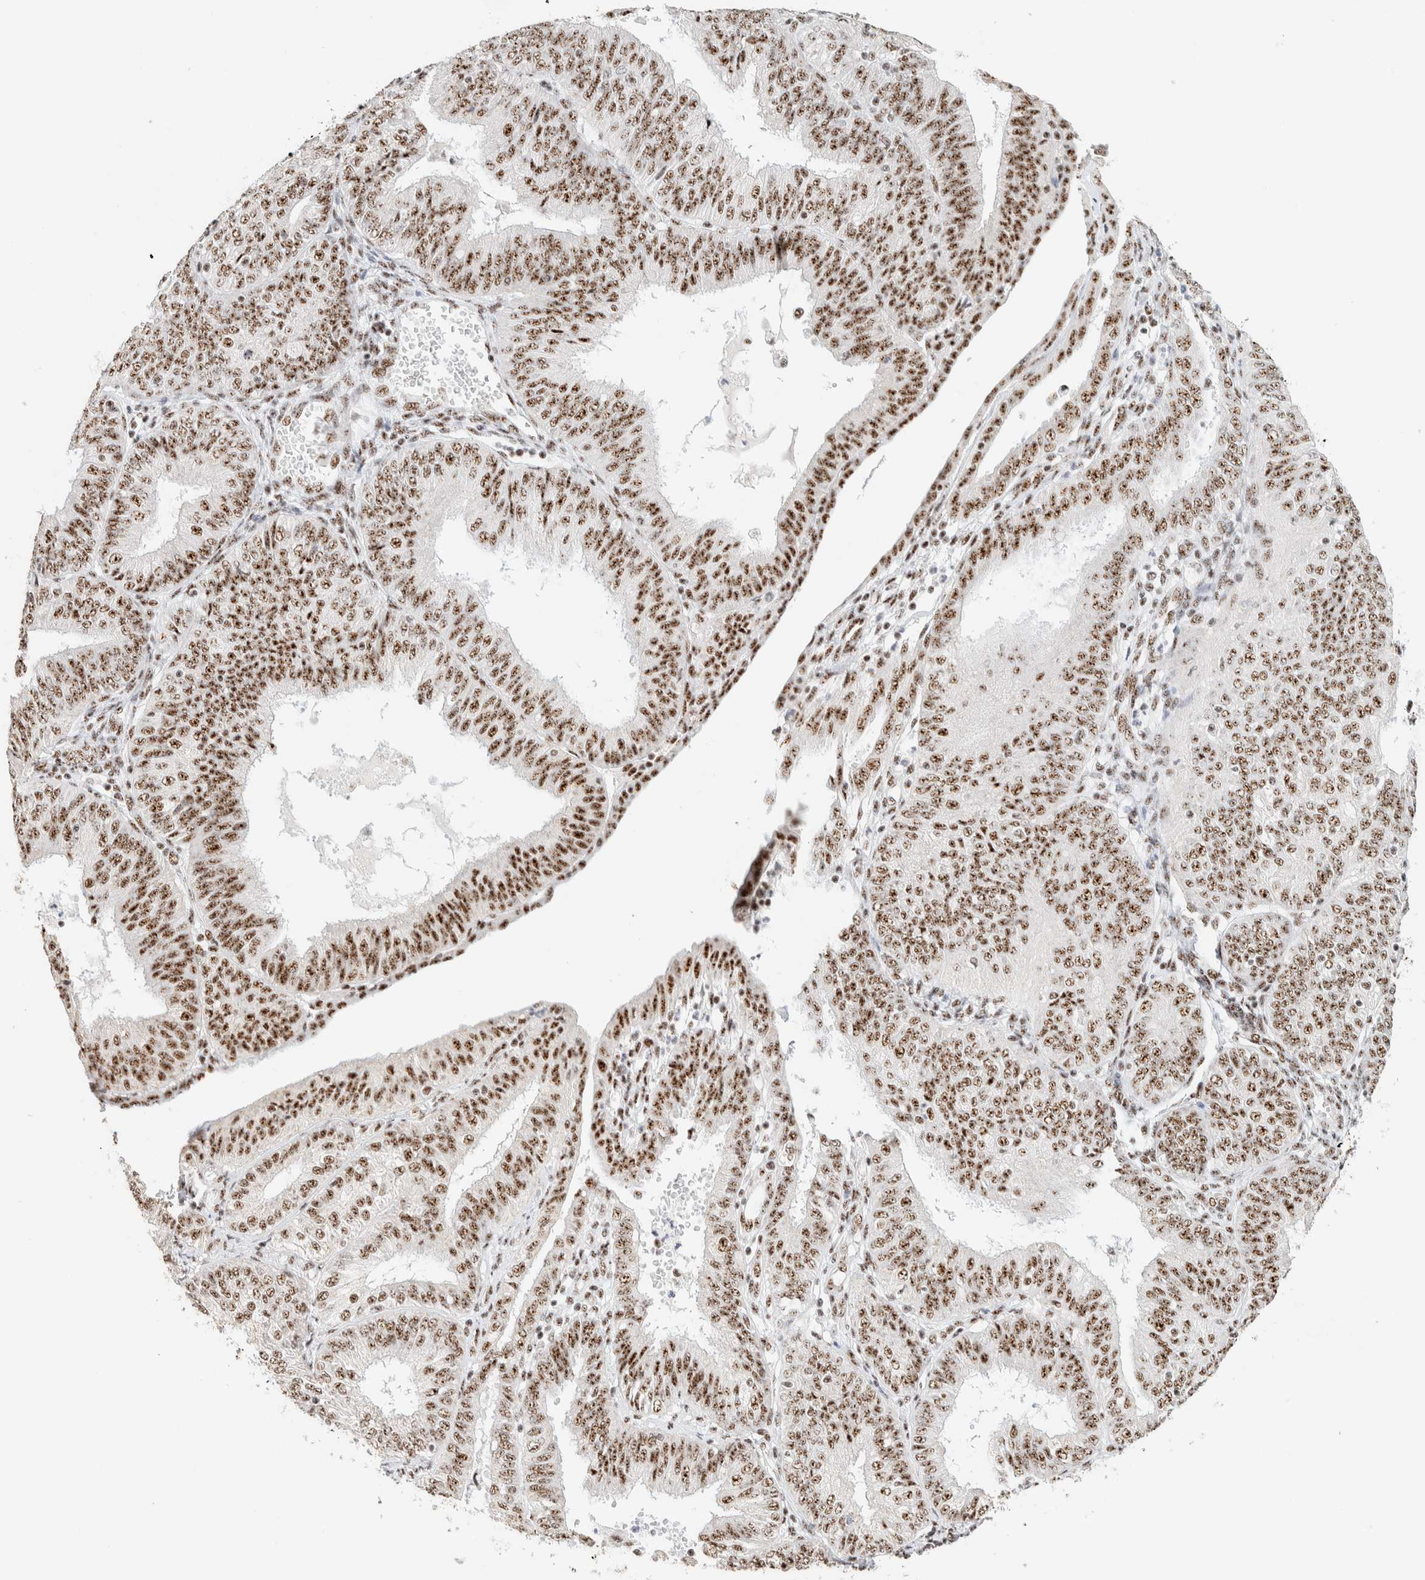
{"staining": {"intensity": "moderate", "quantity": ">75%", "location": "nuclear"}, "tissue": "endometrial cancer", "cell_type": "Tumor cells", "image_type": "cancer", "snomed": [{"axis": "morphology", "description": "Adenocarcinoma, NOS"}, {"axis": "topography", "description": "Endometrium"}], "caption": "A brown stain labels moderate nuclear expression of a protein in adenocarcinoma (endometrial) tumor cells.", "gene": "SON", "patient": {"sex": "female", "age": 58}}